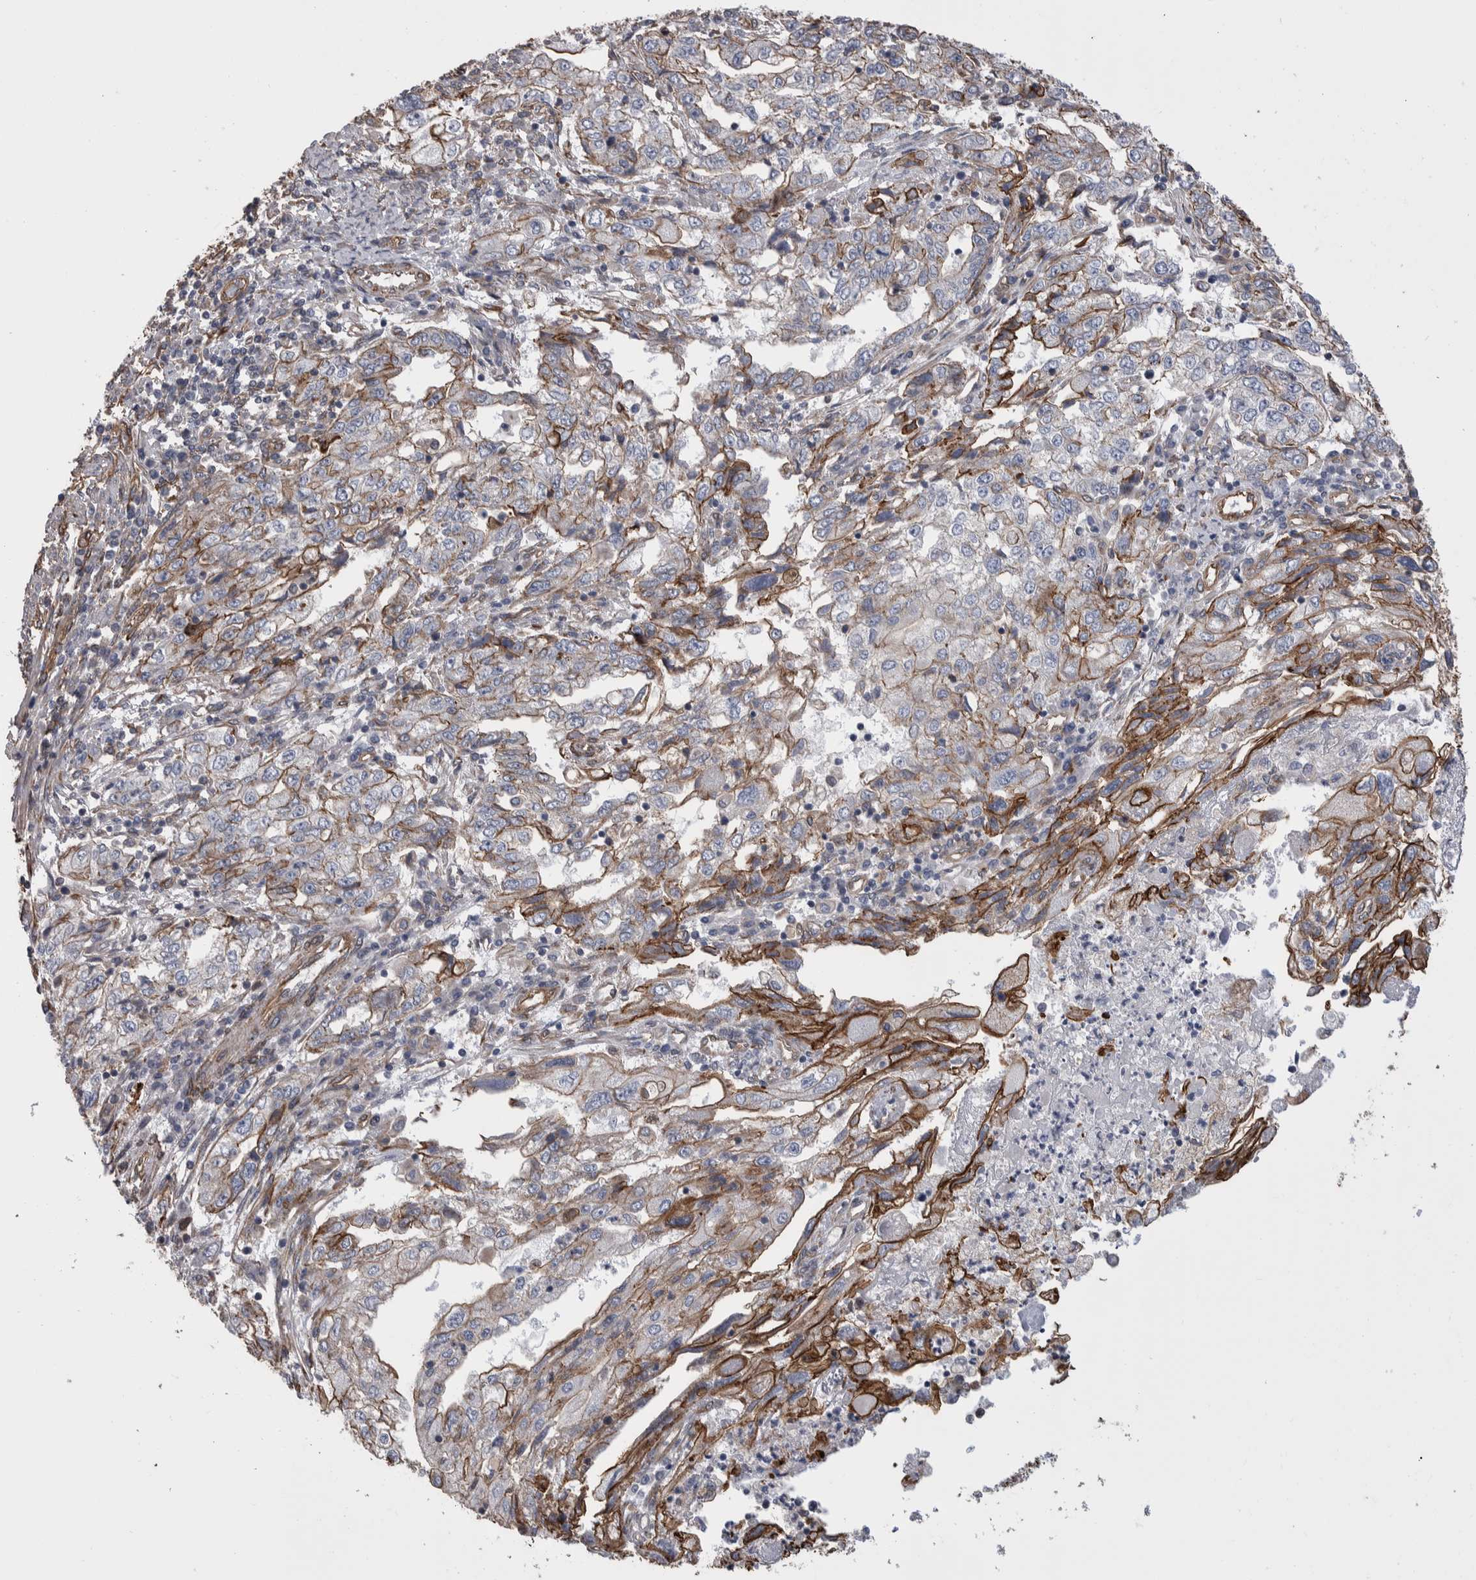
{"staining": {"intensity": "moderate", "quantity": "25%-75%", "location": "cytoplasmic/membranous"}, "tissue": "endometrial cancer", "cell_type": "Tumor cells", "image_type": "cancer", "snomed": [{"axis": "morphology", "description": "Adenocarcinoma, NOS"}, {"axis": "topography", "description": "Endometrium"}], "caption": "Human endometrial adenocarcinoma stained with a brown dye exhibits moderate cytoplasmic/membranous positive expression in approximately 25%-75% of tumor cells.", "gene": "KIF12", "patient": {"sex": "female", "age": 49}}